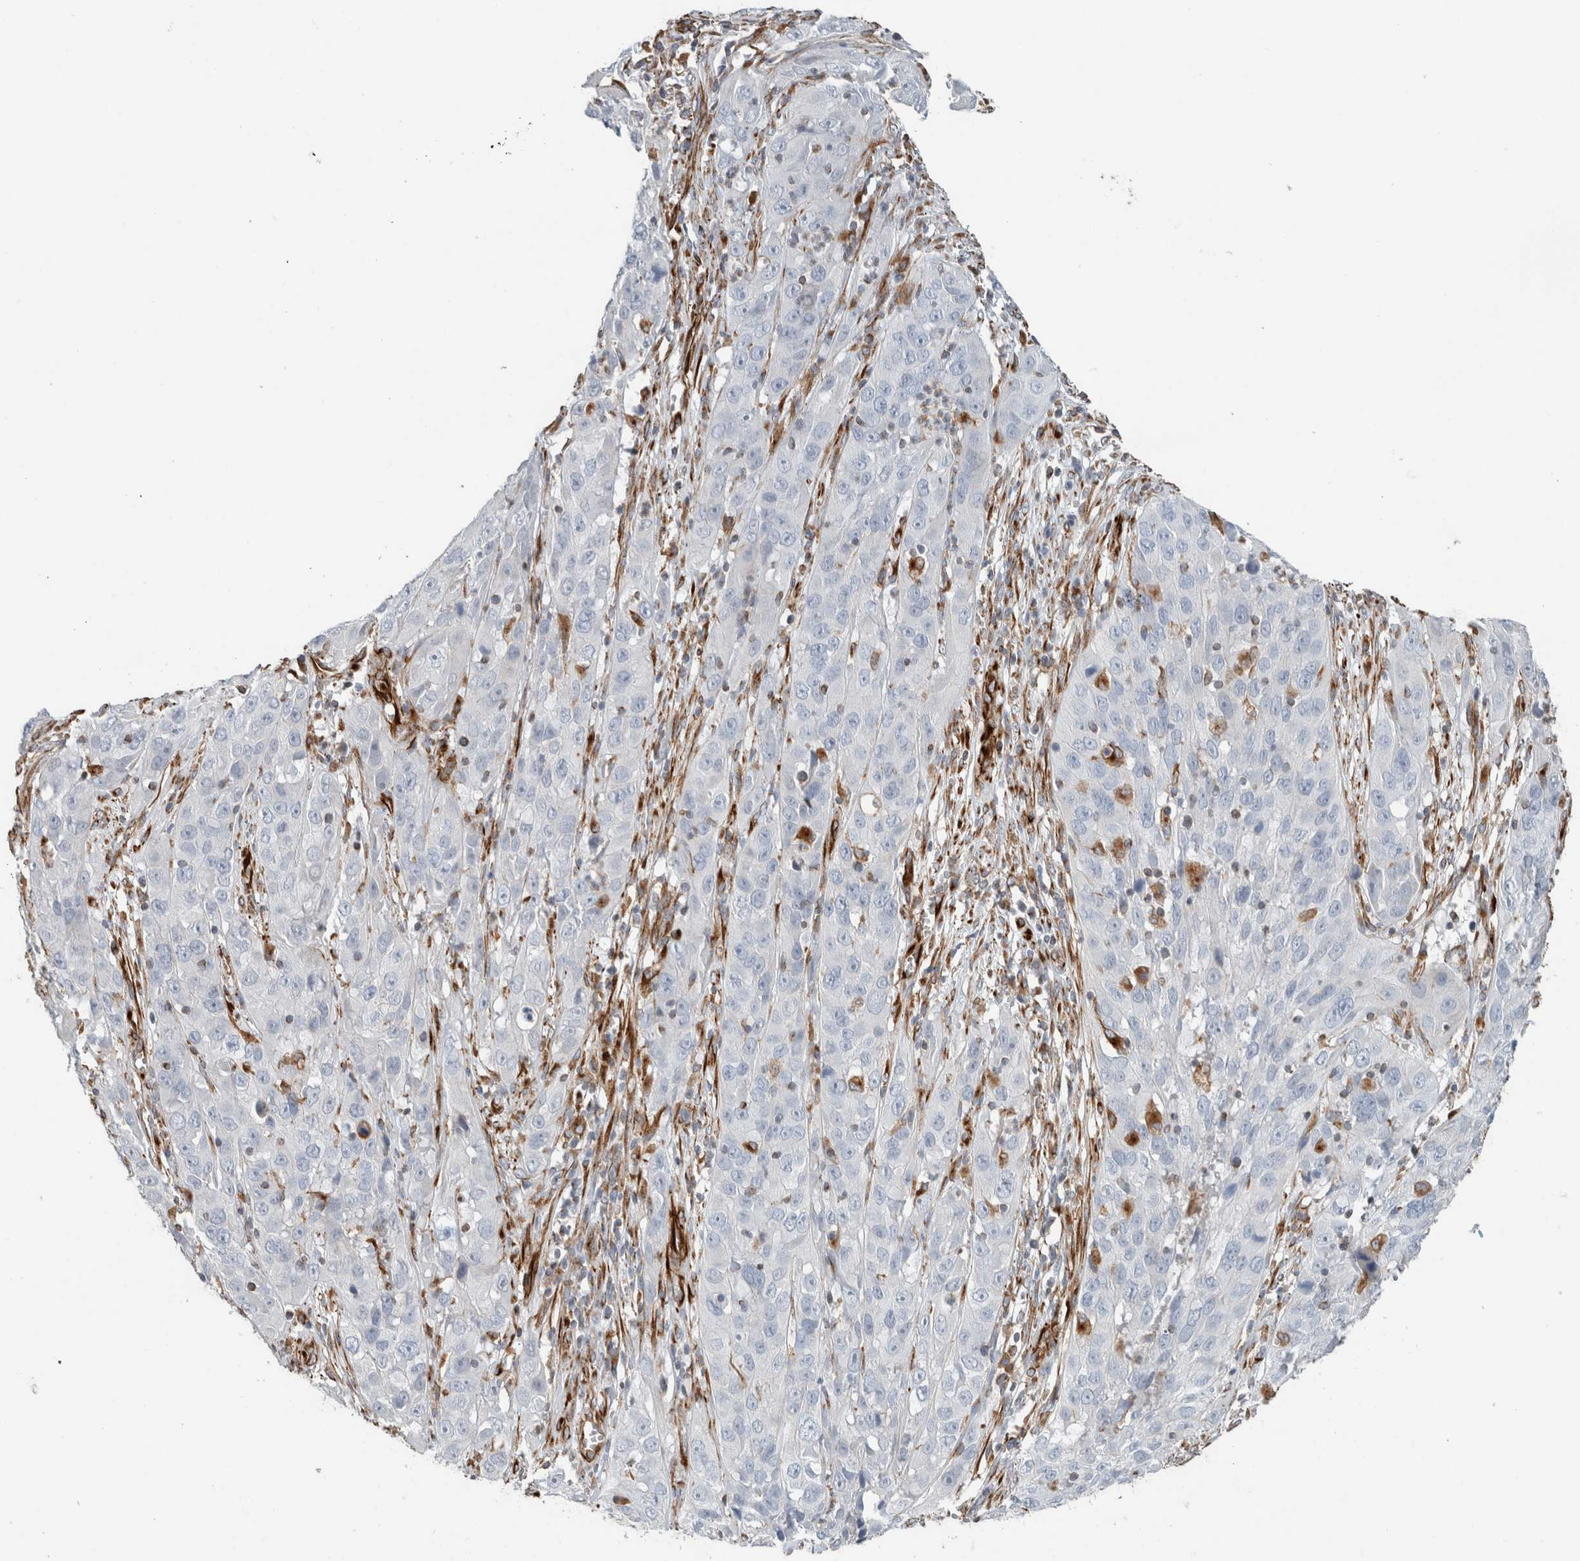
{"staining": {"intensity": "negative", "quantity": "none", "location": "none"}, "tissue": "cervical cancer", "cell_type": "Tumor cells", "image_type": "cancer", "snomed": [{"axis": "morphology", "description": "Squamous cell carcinoma, NOS"}, {"axis": "topography", "description": "Cervix"}], "caption": "High magnification brightfield microscopy of cervical squamous cell carcinoma stained with DAB (brown) and counterstained with hematoxylin (blue): tumor cells show no significant staining. (Brightfield microscopy of DAB (3,3'-diaminobenzidine) immunohistochemistry (IHC) at high magnification).", "gene": "LY86", "patient": {"sex": "female", "age": 32}}